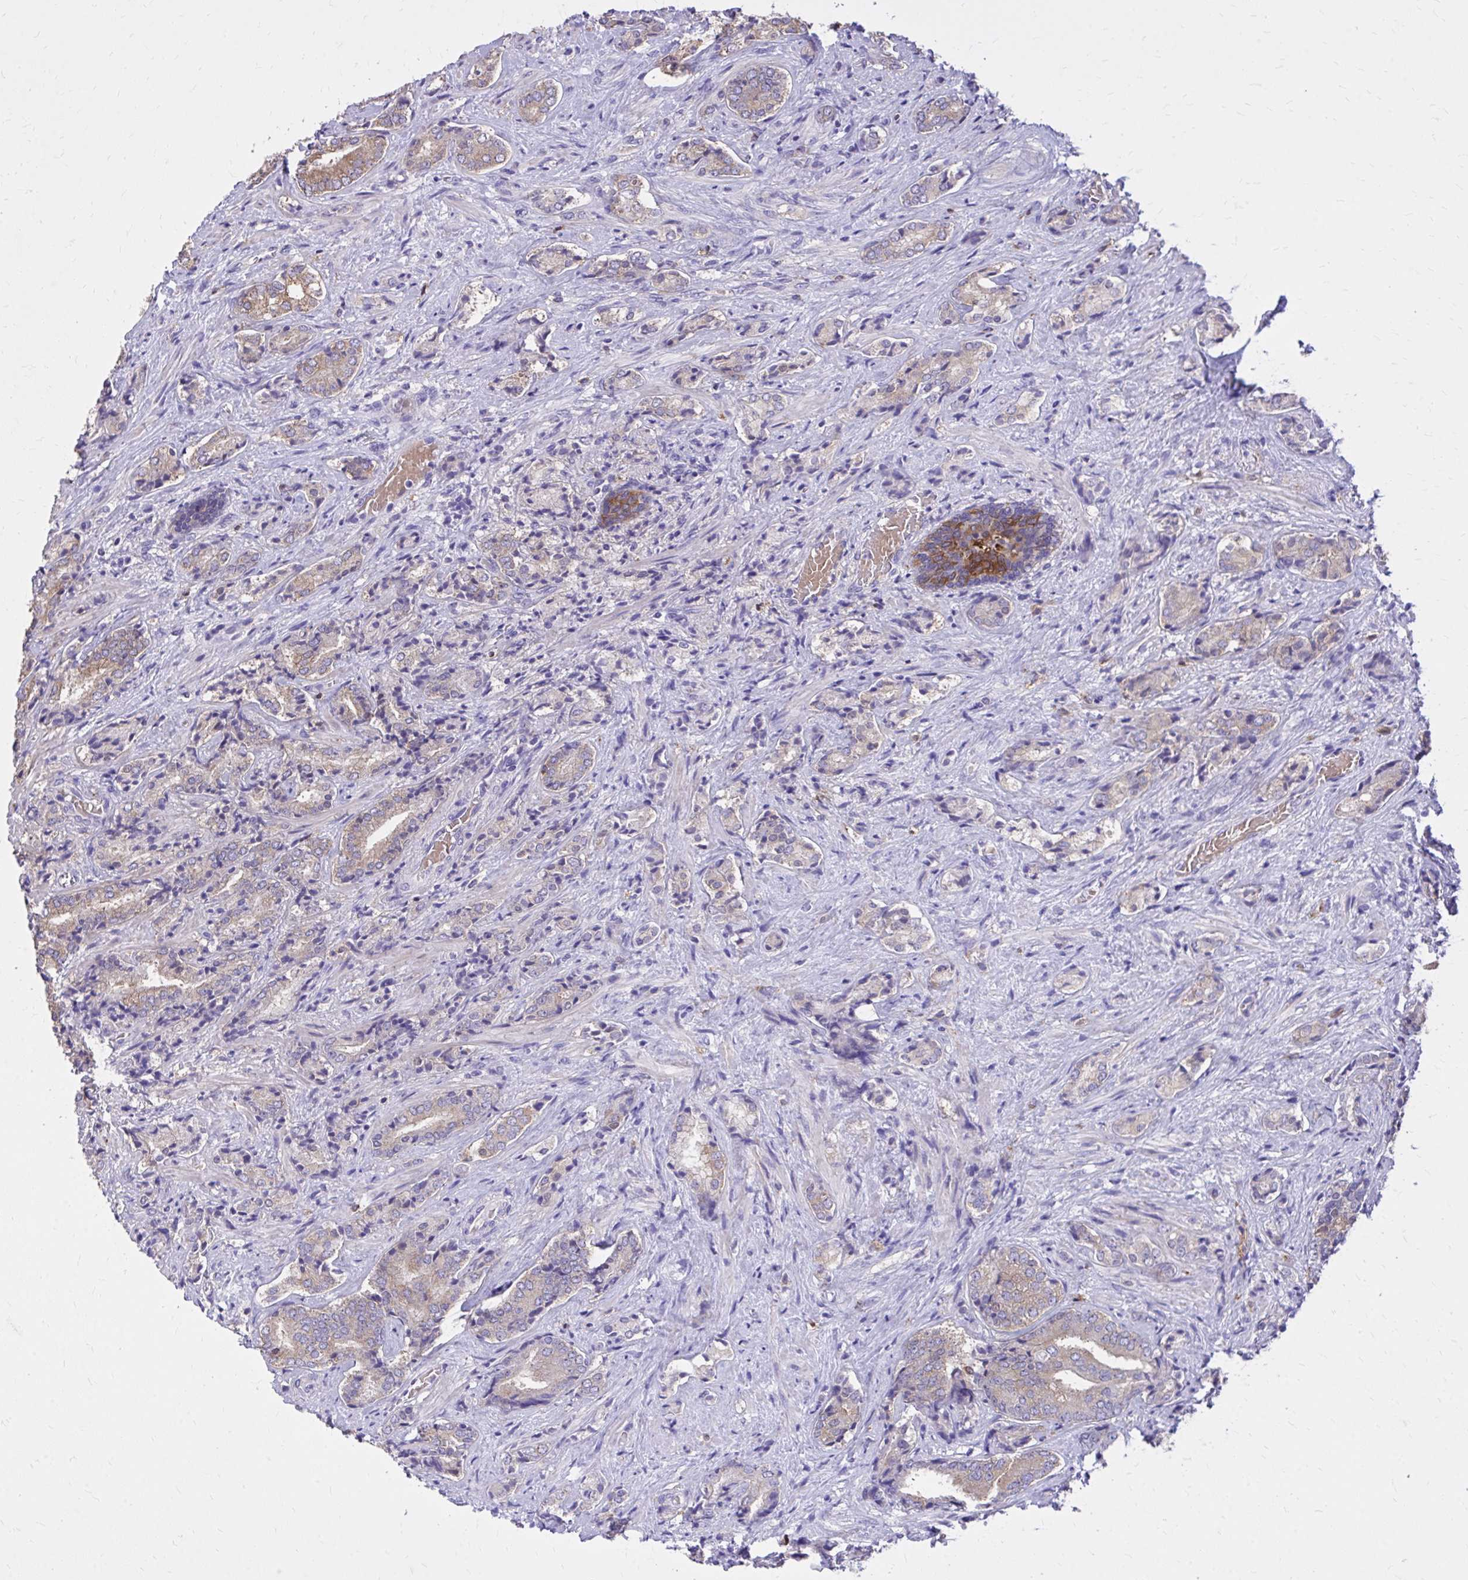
{"staining": {"intensity": "moderate", "quantity": "25%-75%", "location": "cytoplasmic/membranous"}, "tissue": "prostate cancer", "cell_type": "Tumor cells", "image_type": "cancer", "snomed": [{"axis": "morphology", "description": "Adenocarcinoma, High grade"}, {"axis": "topography", "description": "Prostate"}], "caption": "A histopathology image of prostate high-grade adenocarcinoma stained for a protein reveals moderate cytoplasmic/membranous brown staining in tumor cells.", "gene": "EPB41L1", "patient": {"sex": "male", "age": 62}}